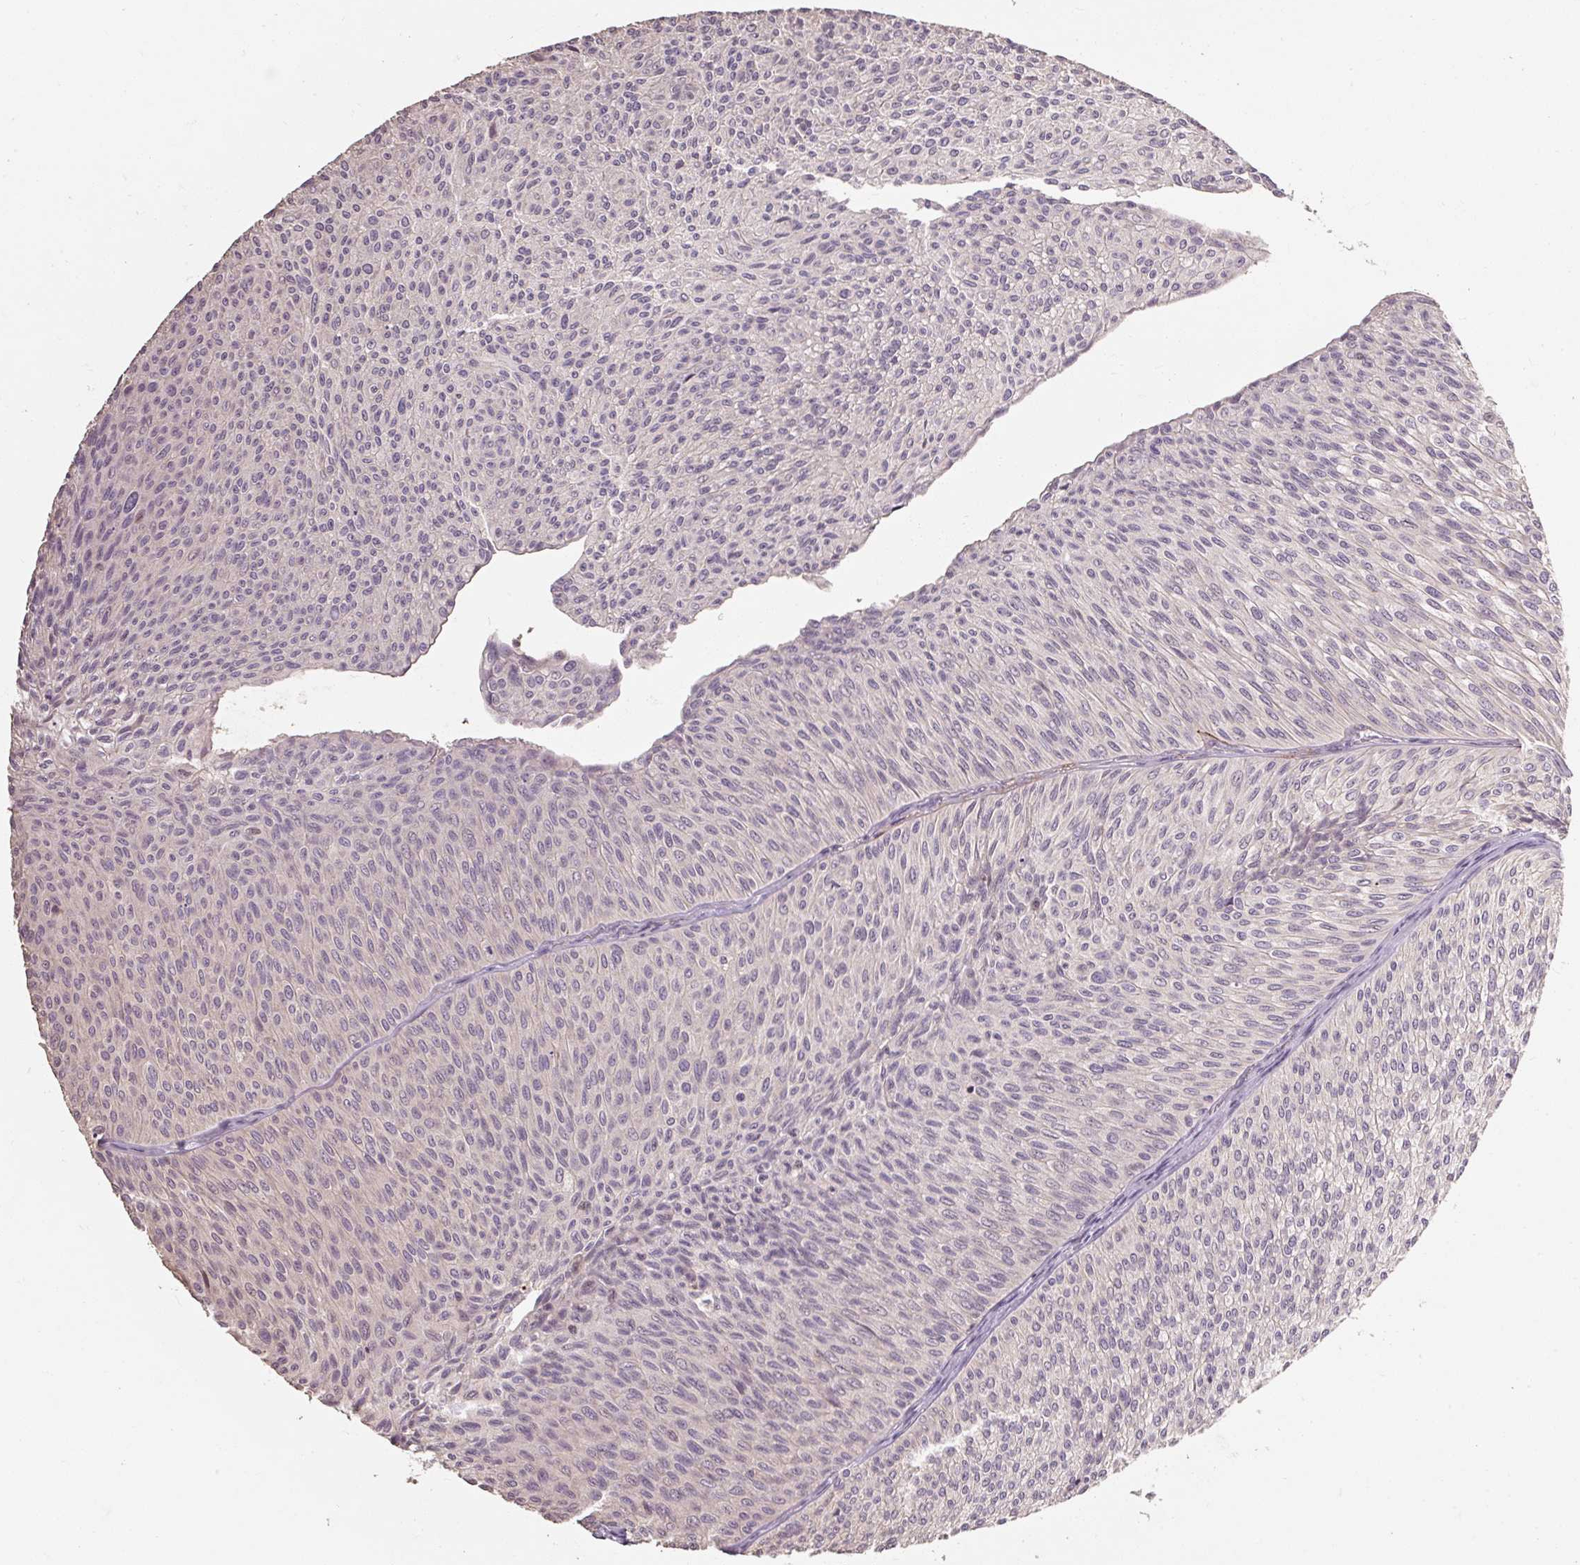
{"staining": {"intensity": "negative", "quantity": "none", "location": "none"}, "tissue": "urothelial cancer", "cell_type": "Tumor cells", "image_type": "cancer", "snomed": [{"axis": "morphology", "description": "Urothelial carcinoma, Low grade"}, {"axis": "topography", "description": "Urinary bladder"}], "caption": "Tumor cells show no significant protein expression in urothelial cancer.", "gene": "CFAP65", "patient": {"sex": "male", "age": 91}}